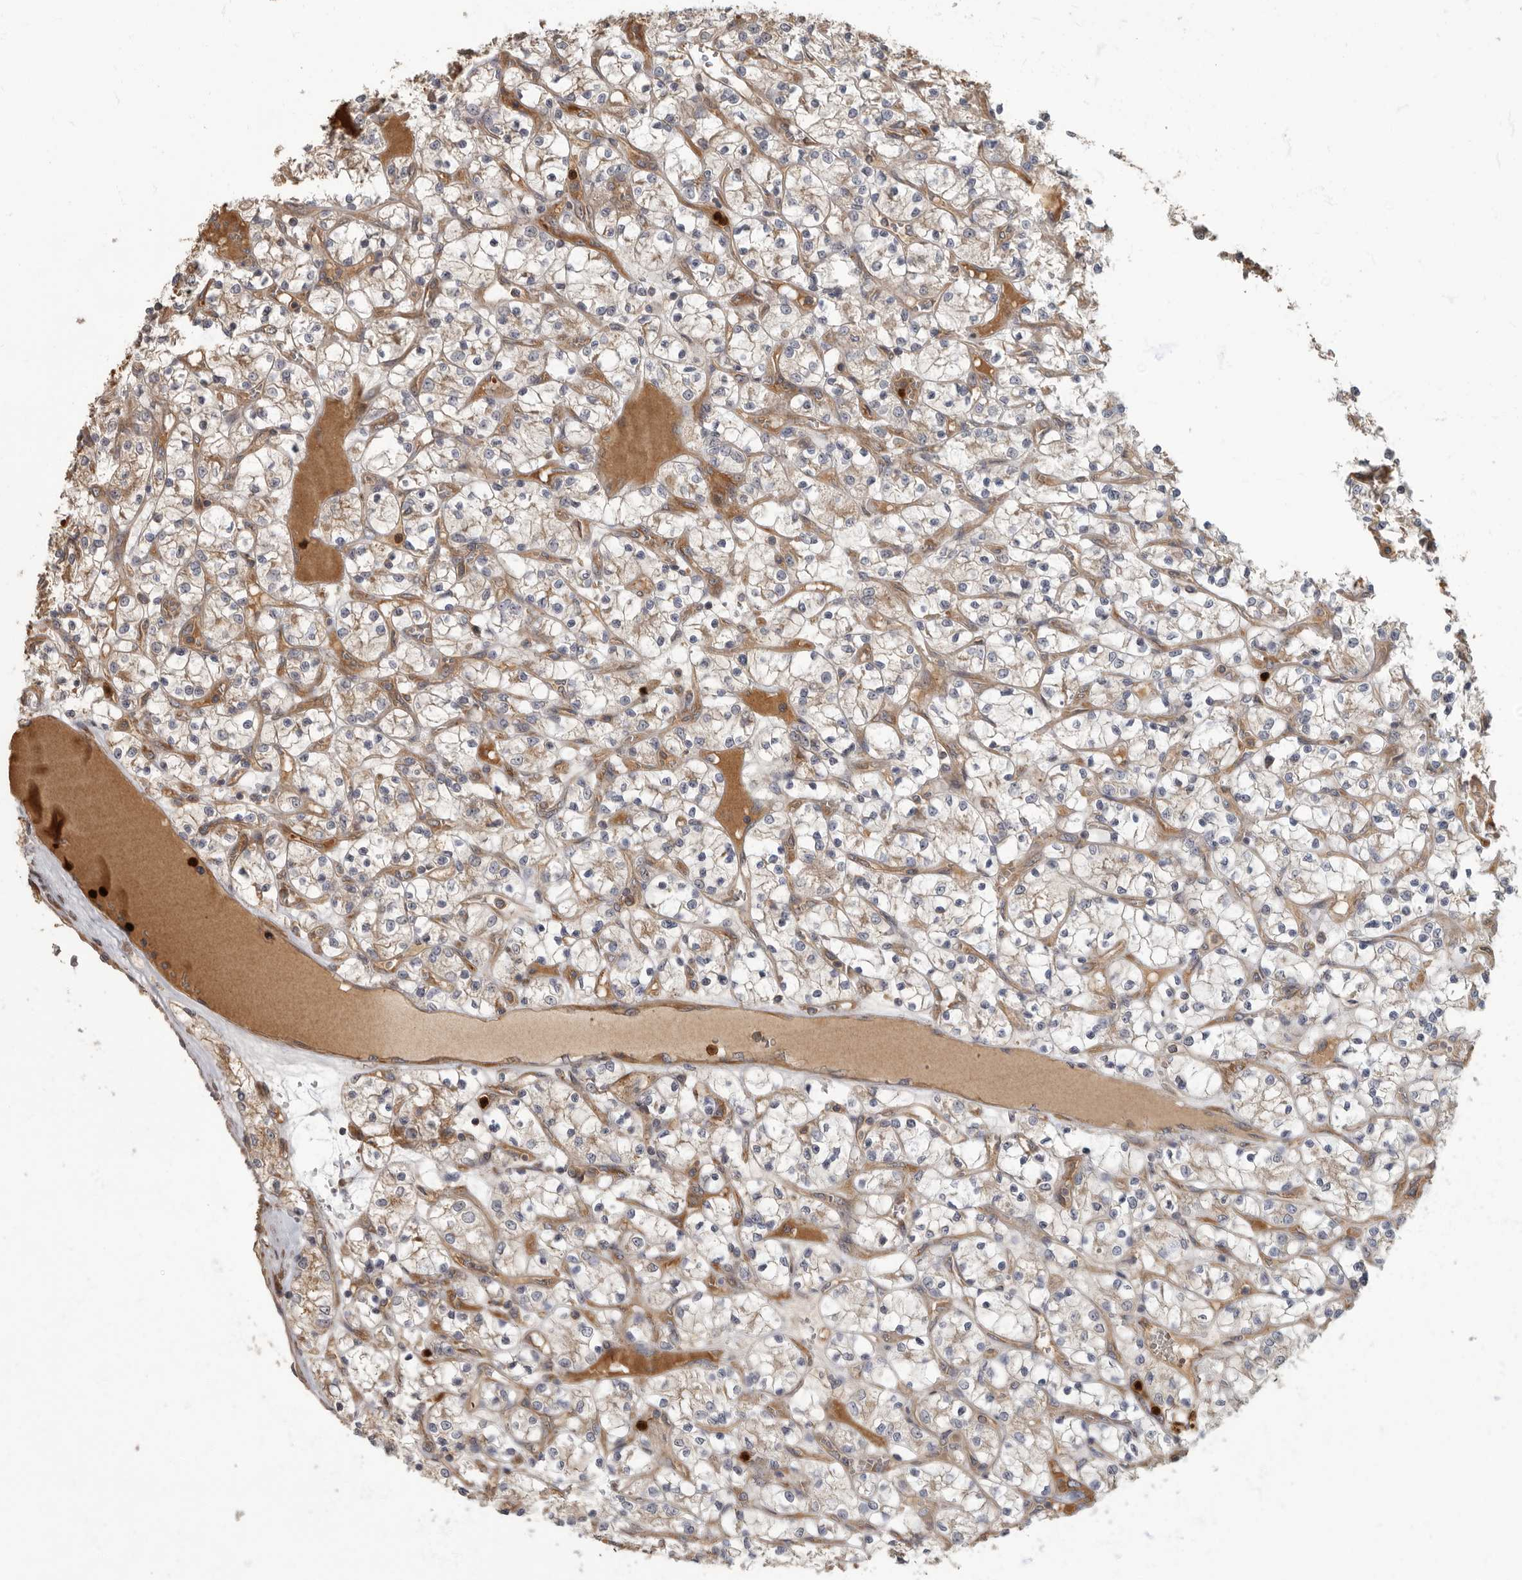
{"staining": {"intensity": "weak", "quantity": "25%-75%", "location": "cytoplasmic/membranous"}, "tissue": "renal cancer", "cell_type": "Tumor cells", "image_type": "cancer", "snomed": [{"axis": "morphology", "description": "Adenocarcinoma, NOS"}, {"axis": "topography", "description": "Kidney"}], "caption": "Immunohistochemistry (IHC) micrograph of neoplastic tissue: renal adenocarcinoma stained using immunohistochemistry shows low levels of weak protein expression localized specifically in the cytoplasmic/membranous of tumor cells, appearing as a cytoplasmic/membranous brown color.", "gene": "DAAM1", "patient": {"sex": "female", "age": 69}}